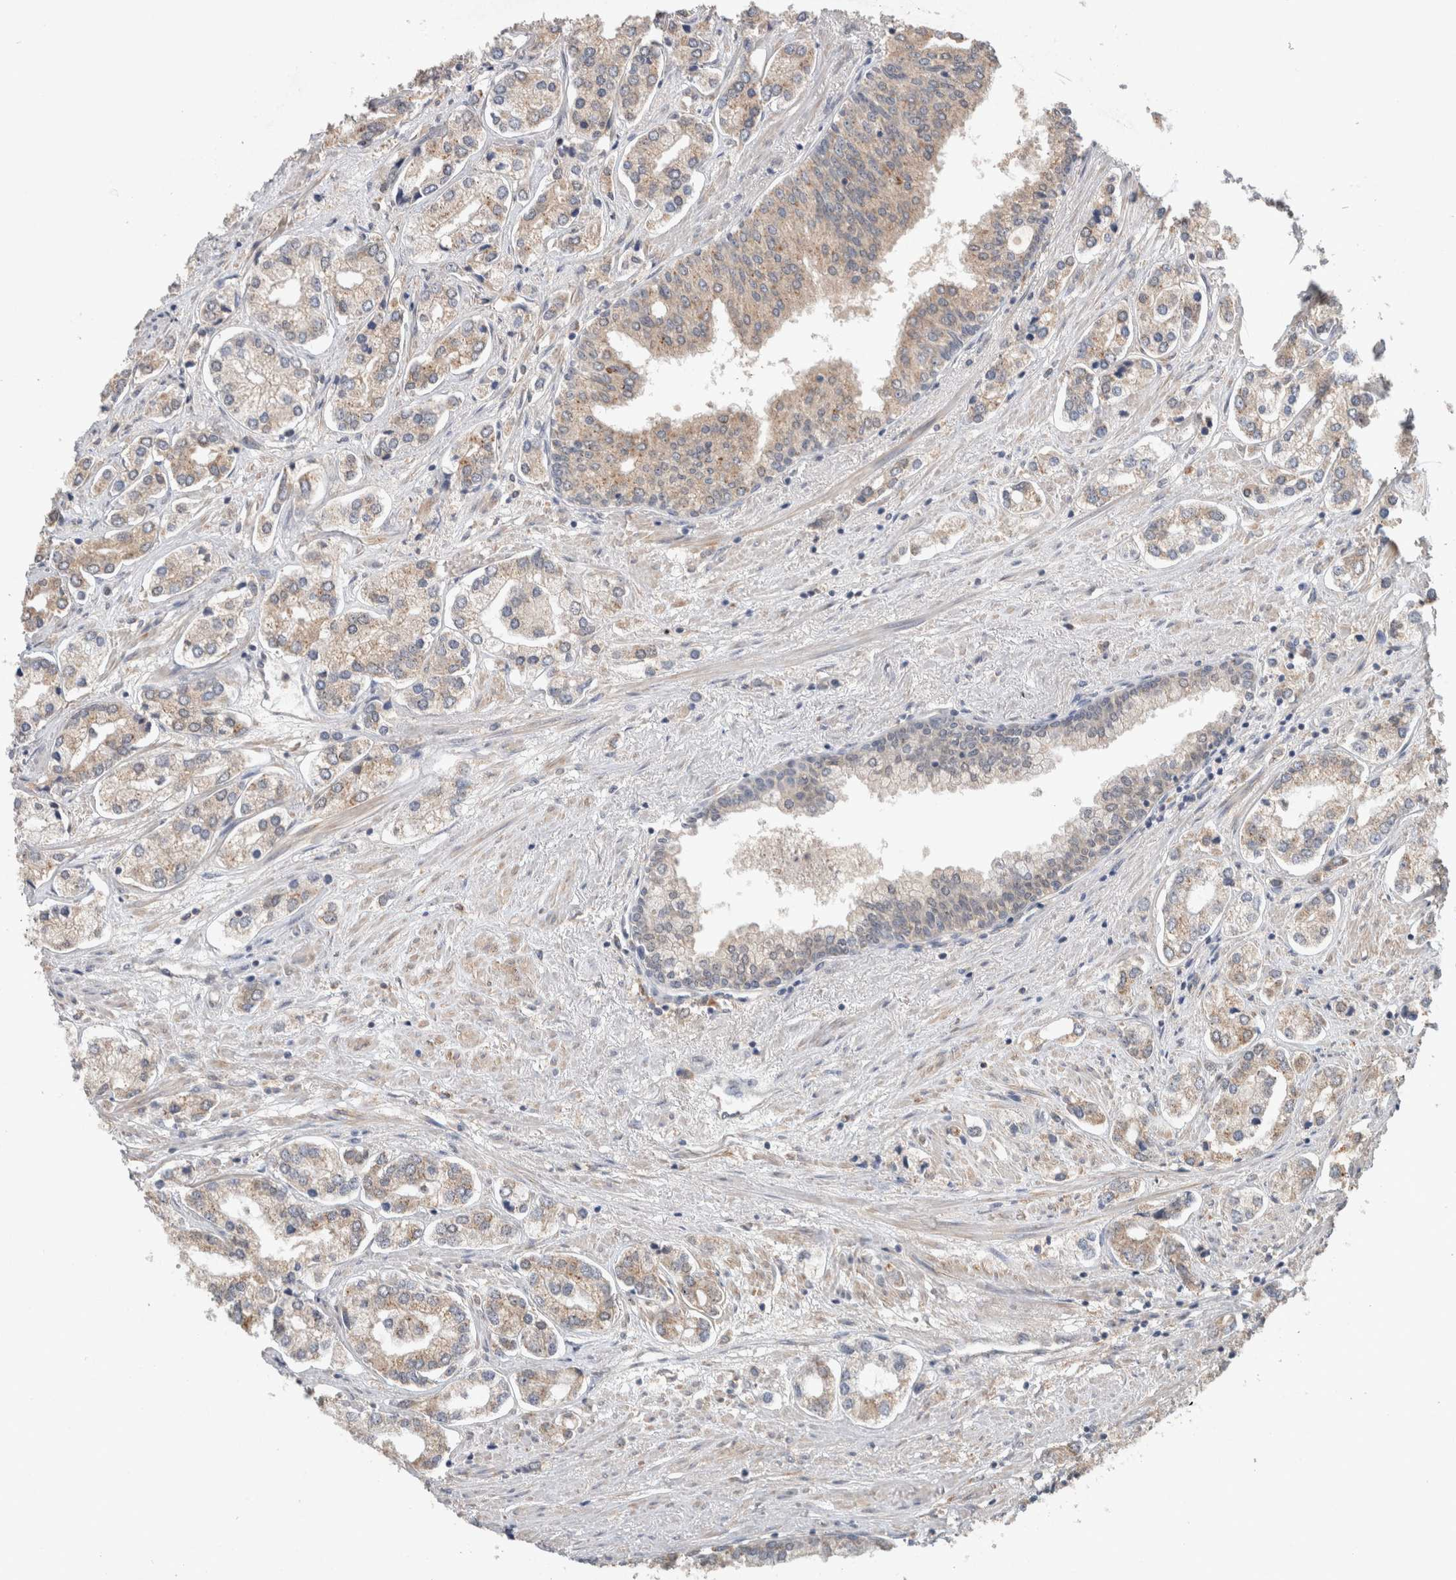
{"staining": {"intensity": "weak", "quantity": ">75%", "location": "cytoplasmic/membranous"}, "tissue": "prostate cancer", "cell_type": "Tumor cells", "image_type": "cancer", "snomed": [{"axis": "morphology", "description": "Adenocarcinoma, High grade"}, {"axis": "topography", "description": "Prostate"}], "caption": "Adenocarcinoma (high-grade) (prostate) stained with immunohistochemistry (IHC) shows weak cytoplasmic/membranous expression in about >75% of tumor cells.", "gene": "RAB14", "patient": {"sex": "male", "age": 66}}